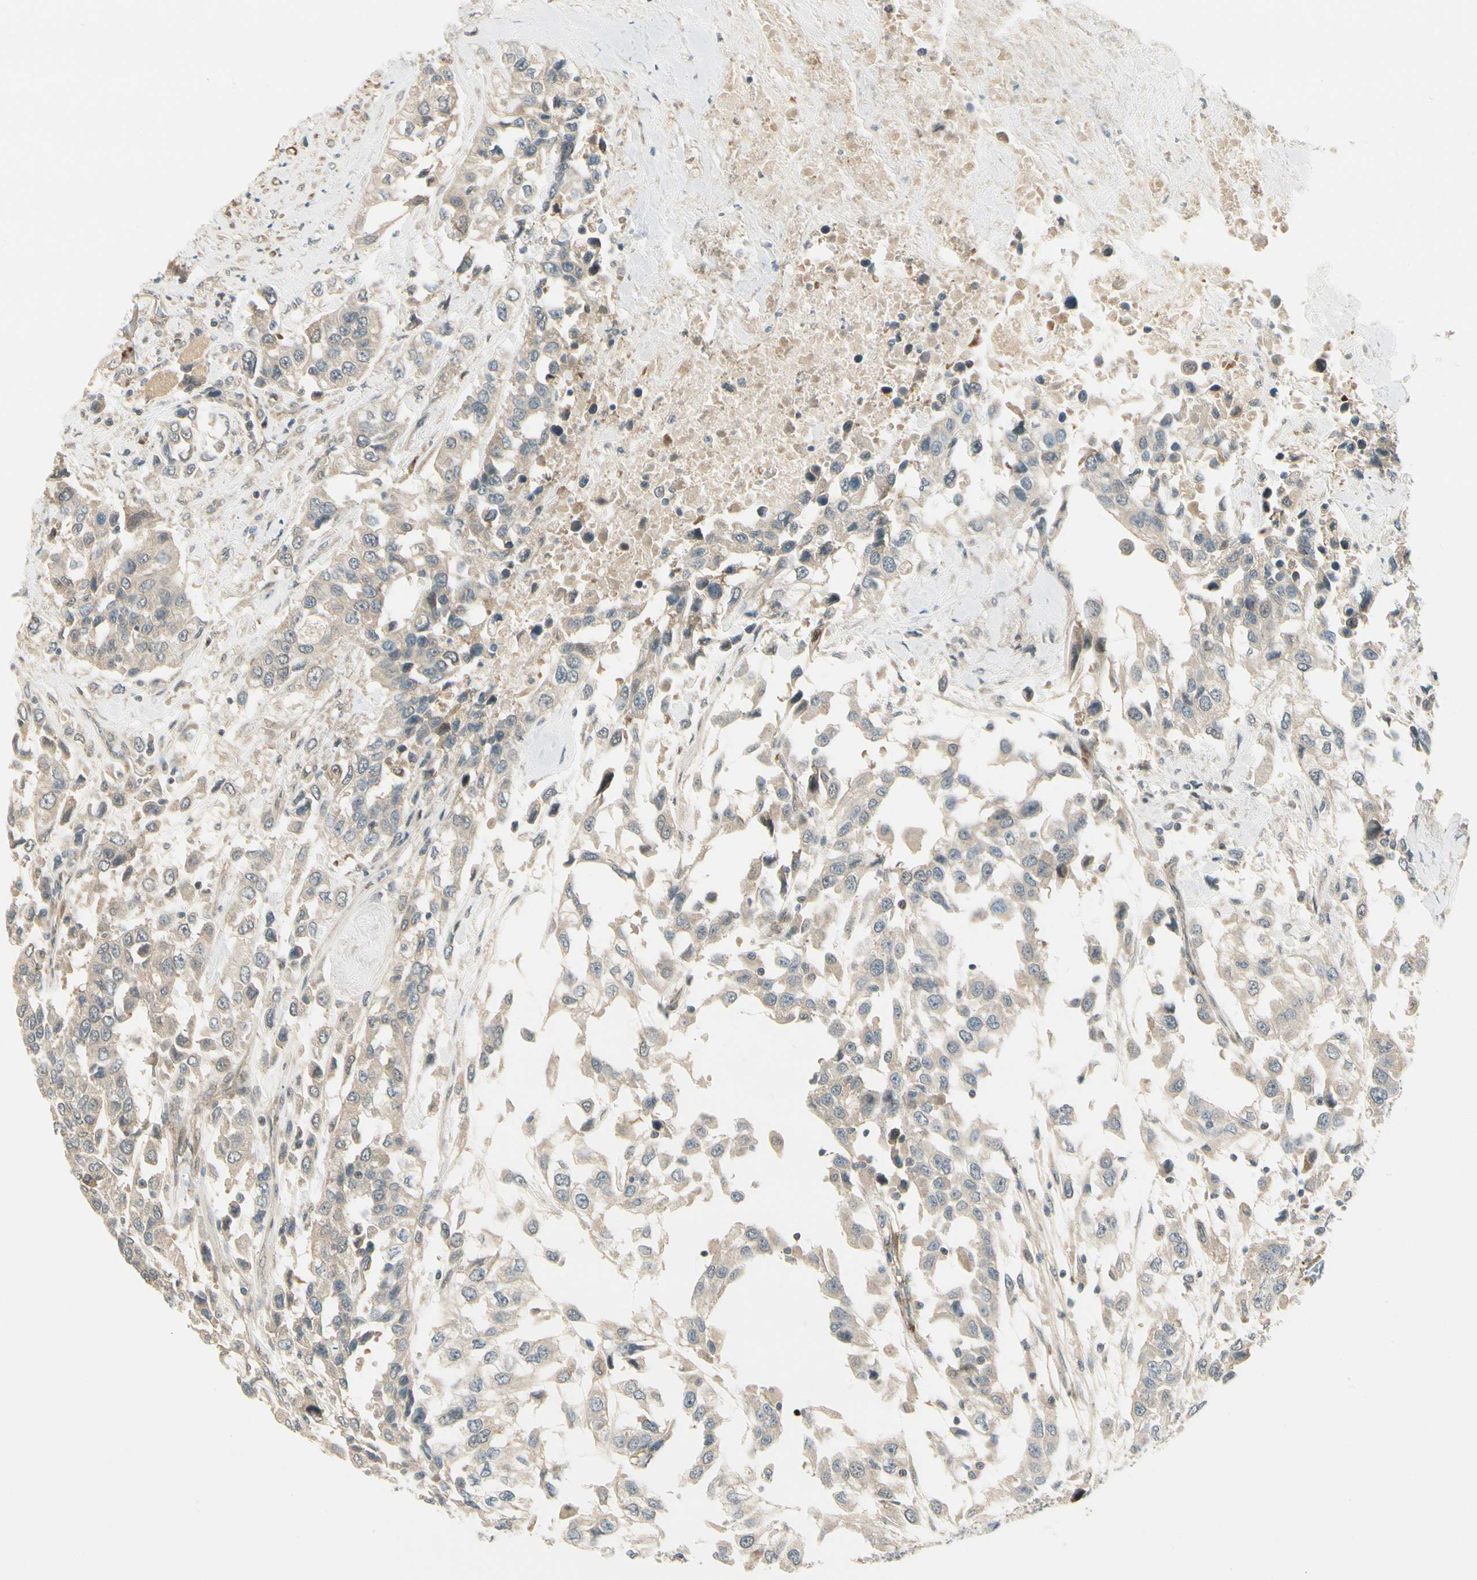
{"staining": {"intensity": "negative", "quantity": "none", "location": "none"}, "tissue": "urothelial cancer", "cell_type": "Tumor cells", "image_type": "cancer", "snomed": [{"axis": "morphology", "description": "Urothelial carcinoma, High grade"}, {"axis": "topography", "description": "Urinary bladder"}], "caption": "Immunohistochemistry micrograph of high-grade urothelial carcinoma stained for a protein (brown), which demonstrates no staining in tumor cells.", "gene": "EPHB3", "patient": {"sex": "female", "age": 80}}